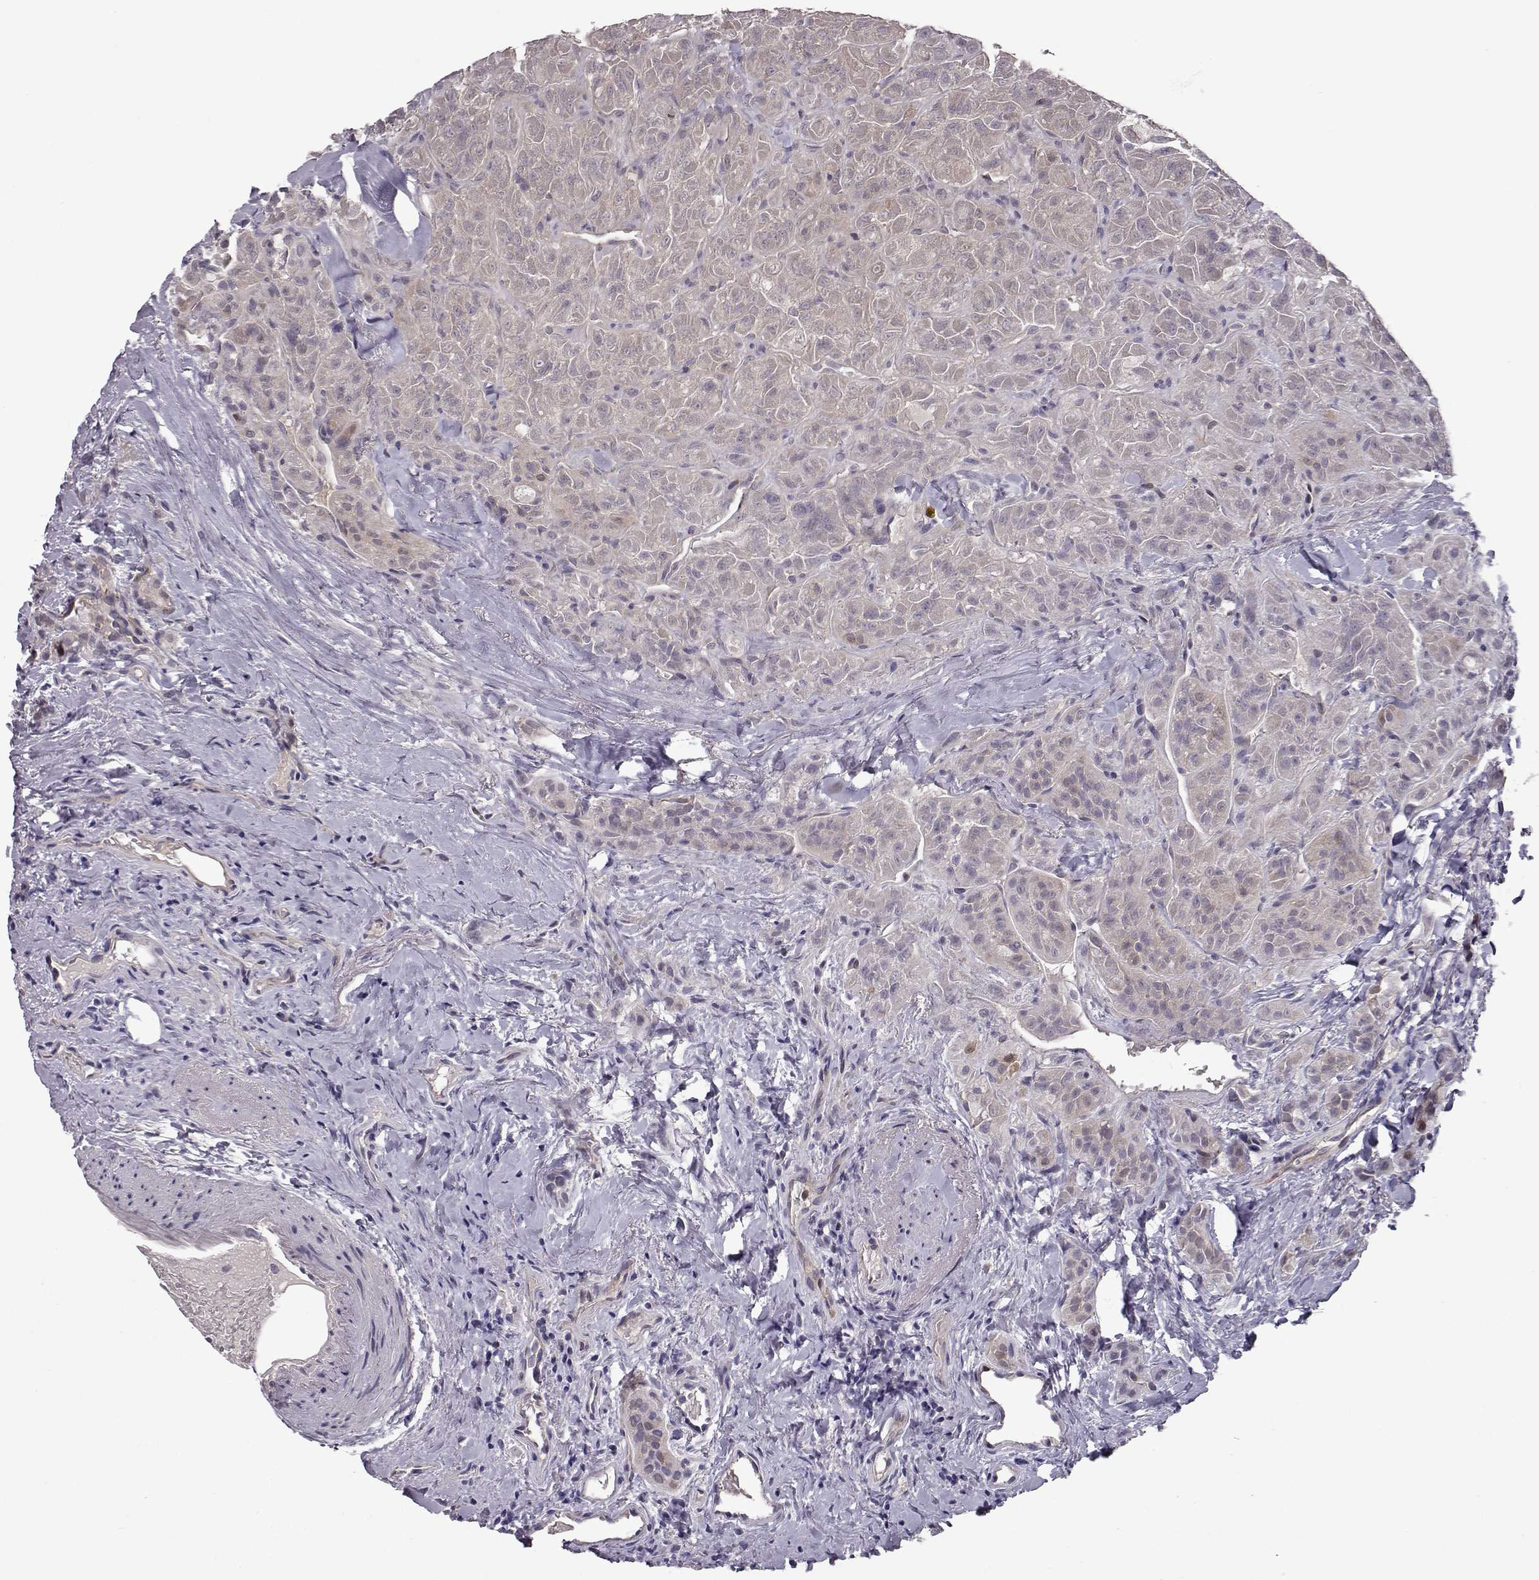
{"staining": {"intensity": "negative", "quantity": "none", "location": "none"}, "tissue": "thyroid cancer", "cell_type": "Tumor cells", "image_type": "cancer", "snomed": [{"axis": "morphology", "description": "Papillary adenocarcinoma, NOS"}, {"axis": "topography", "description": "Thyroid gland"}], "caption": "Thyroid cancer was stained to show a protein in brown. There is no significant expression in tumor cells.", "gene": "RANBP1", "patient": {"sex": "female", "age": 45}}